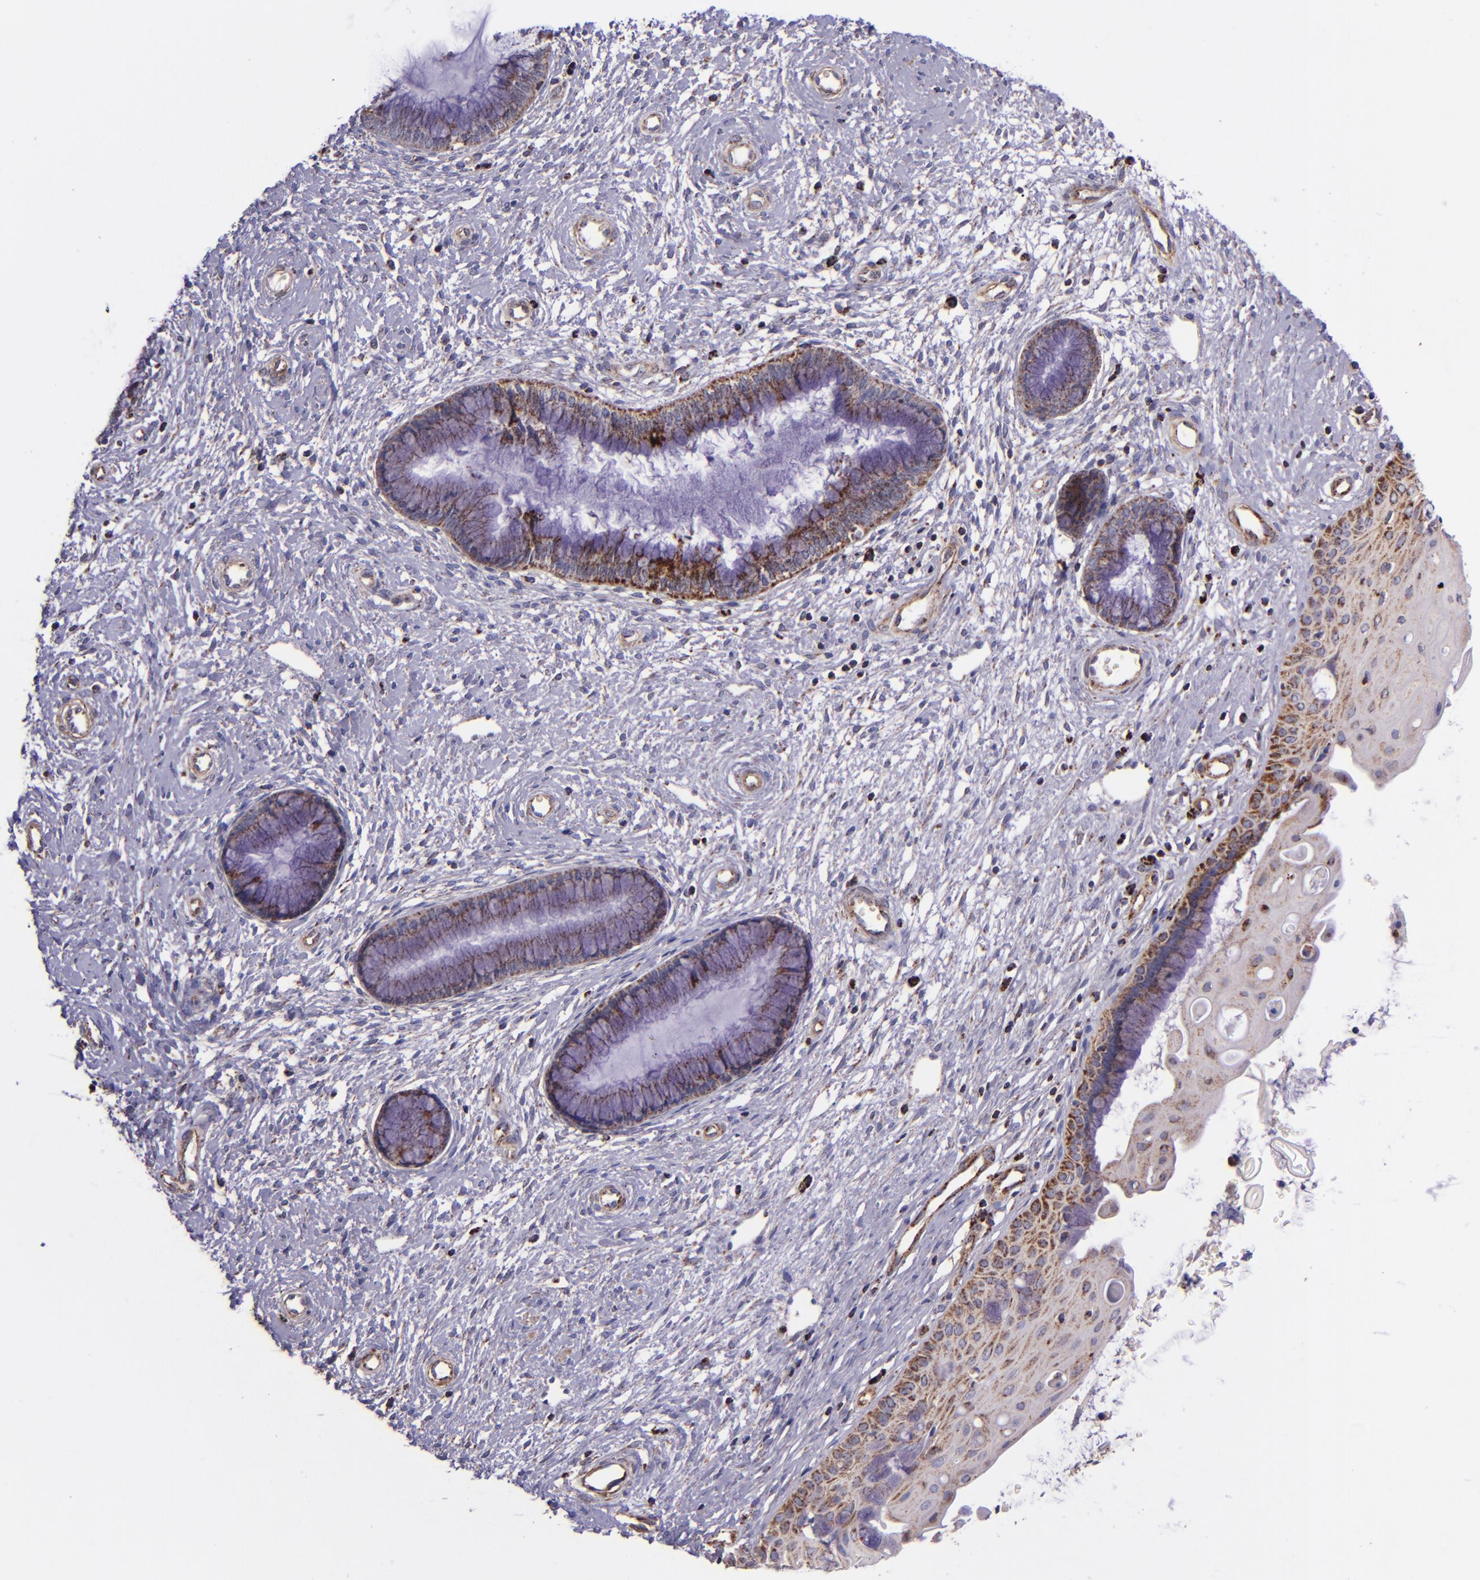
{"staining": {"intensity": "moderate", "quantity": ">75%", "location": "cytoplasmic/membranous"}, "tissue": "cervix", "cell_type": "Glandular cells", "image_type": "normal", "snomed": [{"axis": "morphology", "description": "Normal tissue, NOS"}, {"axis": "topography", "description": "Cervix"}], "caption": "A high-resolution micrograph shows immunohistochemistry staining of benign cervix, which displays moderate cytoplasmic/membranous staining in about >75% of glandular cells. Nuclei are stained in blue.", "gene": "IDH3G", "patient": {"sex": "female", "age": 55}}